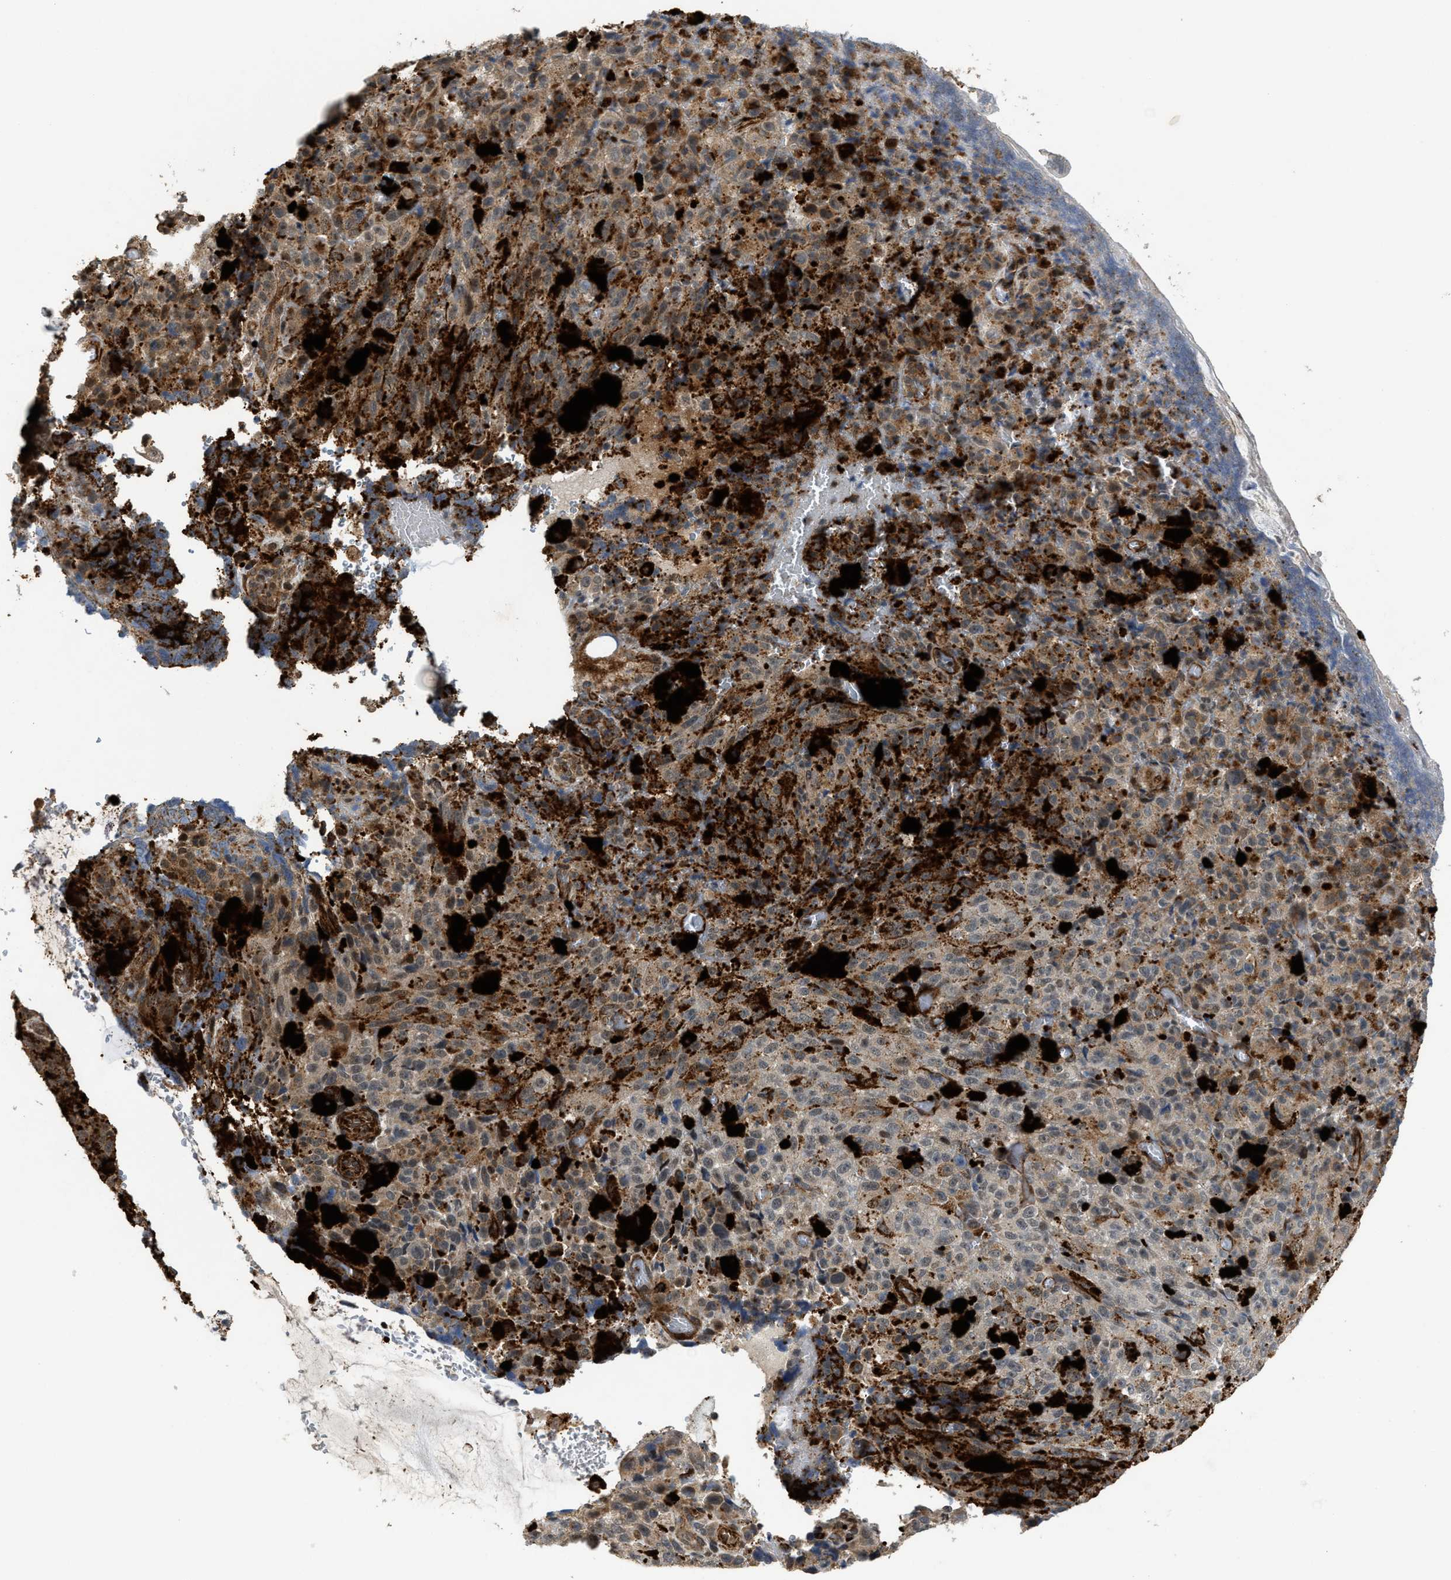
{"staining": {"intensity": "moderate", "quantity": ">75%", "location": "cytoplasmic/membranous"}, "tissue": "melanoma", "cell_type": "Tumor cells", "image_type": "cancer", "snomed": [{"axis": "morphology", "description": "Malignant melanoma, NOS"}, {"axis": "topography", "description": "Rectum"}], "caption": "Malignant melanoma stained with a protein marker displays moderate staining in tumor cells.", "gene": "DPF2", "patient": {"sex": "female", "age": 81}}